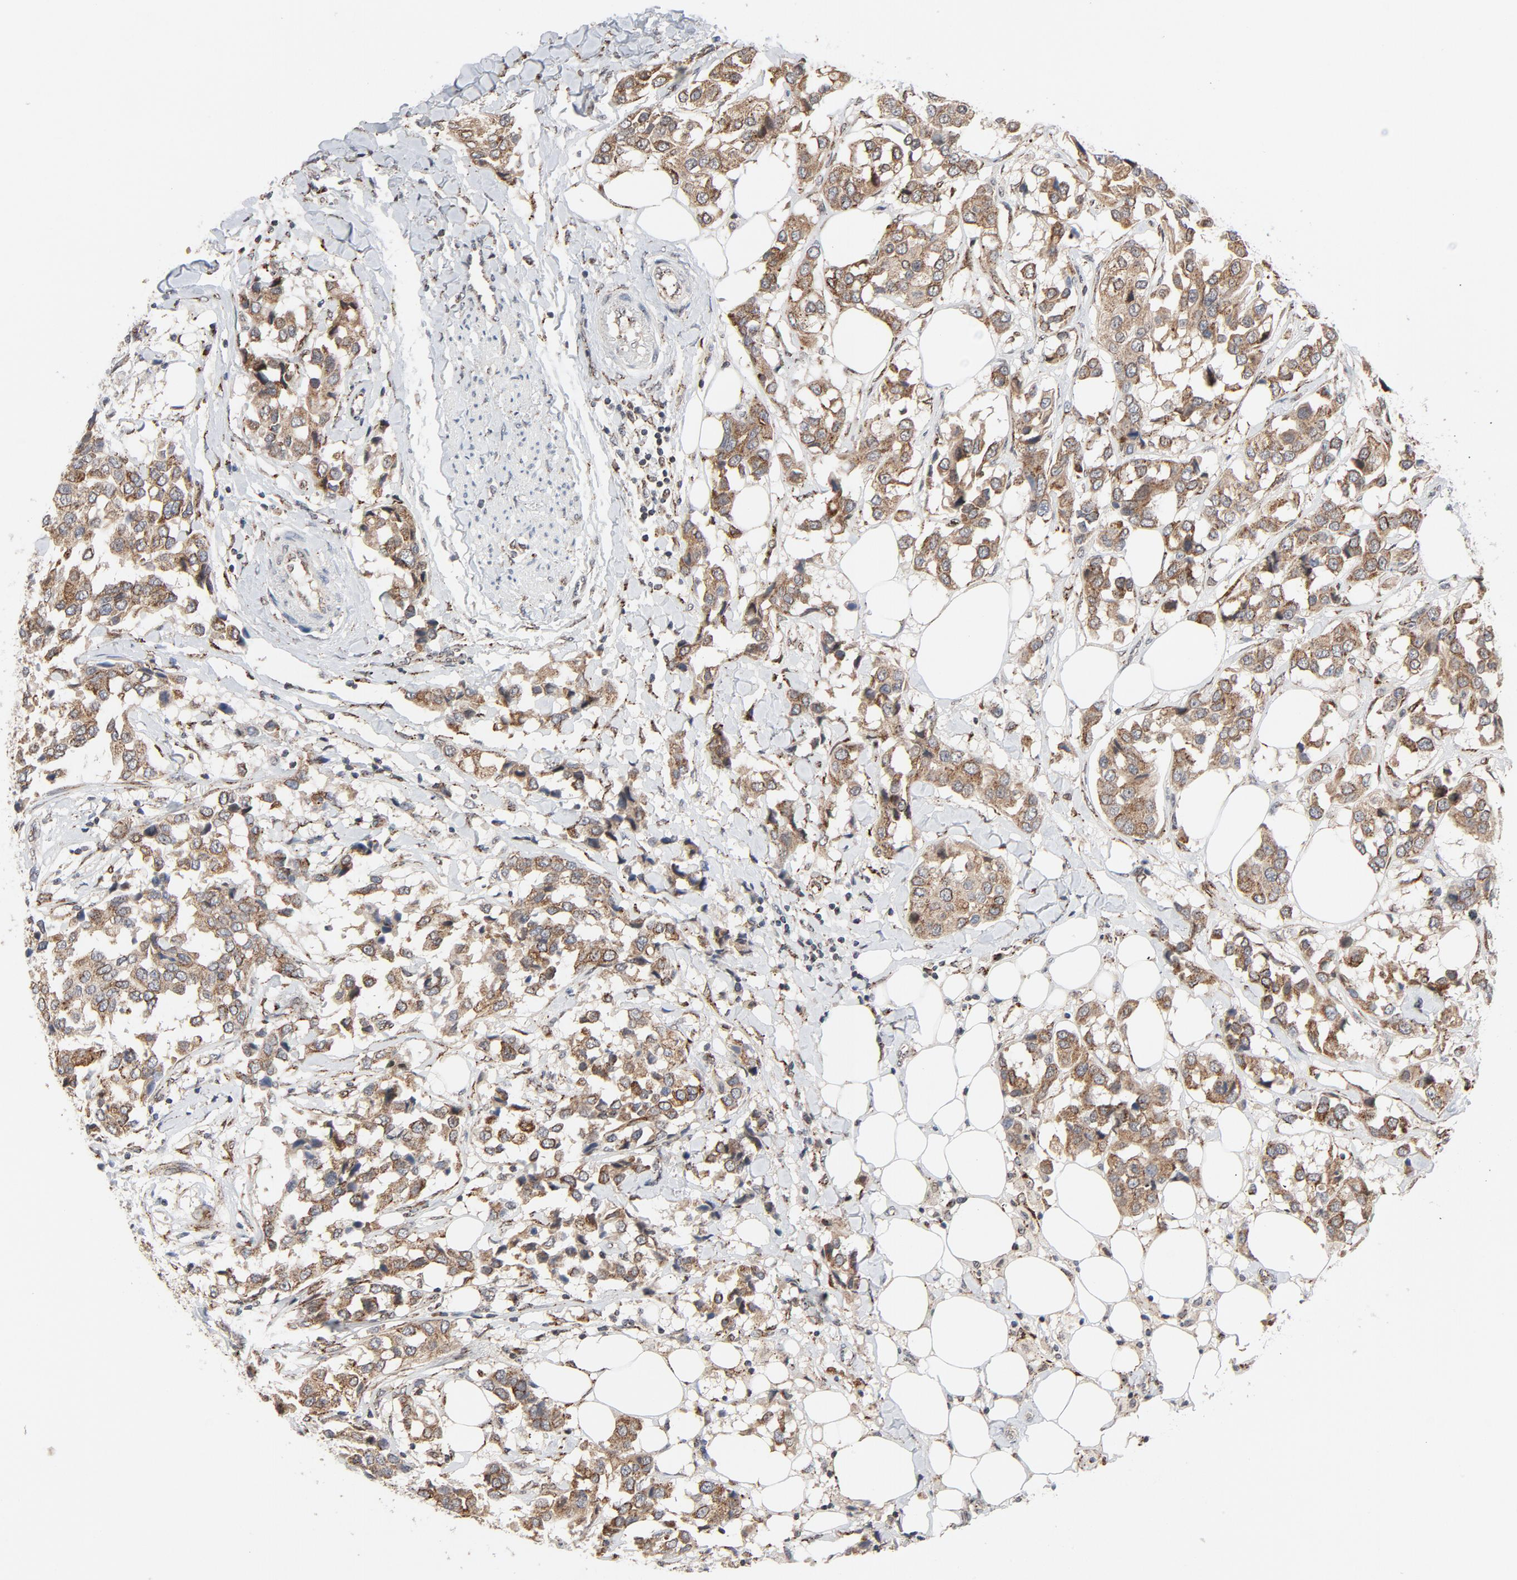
{"staining": {"intensity": "weak", "quantity": ">75%", "location": "cytoplasmic/membranous"}, "tissue": "breast cancer", "cell_type": "Tumor cells", "image_type": "cancer", "snomed": [{"axis": "morphology", "description": "Duct carcinoma"}, {"axis": "topography", "description": "Breast"}], "caption": "Breast cancer was stained to show a protein in brown. There is low levels of weak cytoplasmic/membranous staining in about >75% of tumor cells.", "gene": "RPL12", "patient": {"sex": "female", "age": 80}}